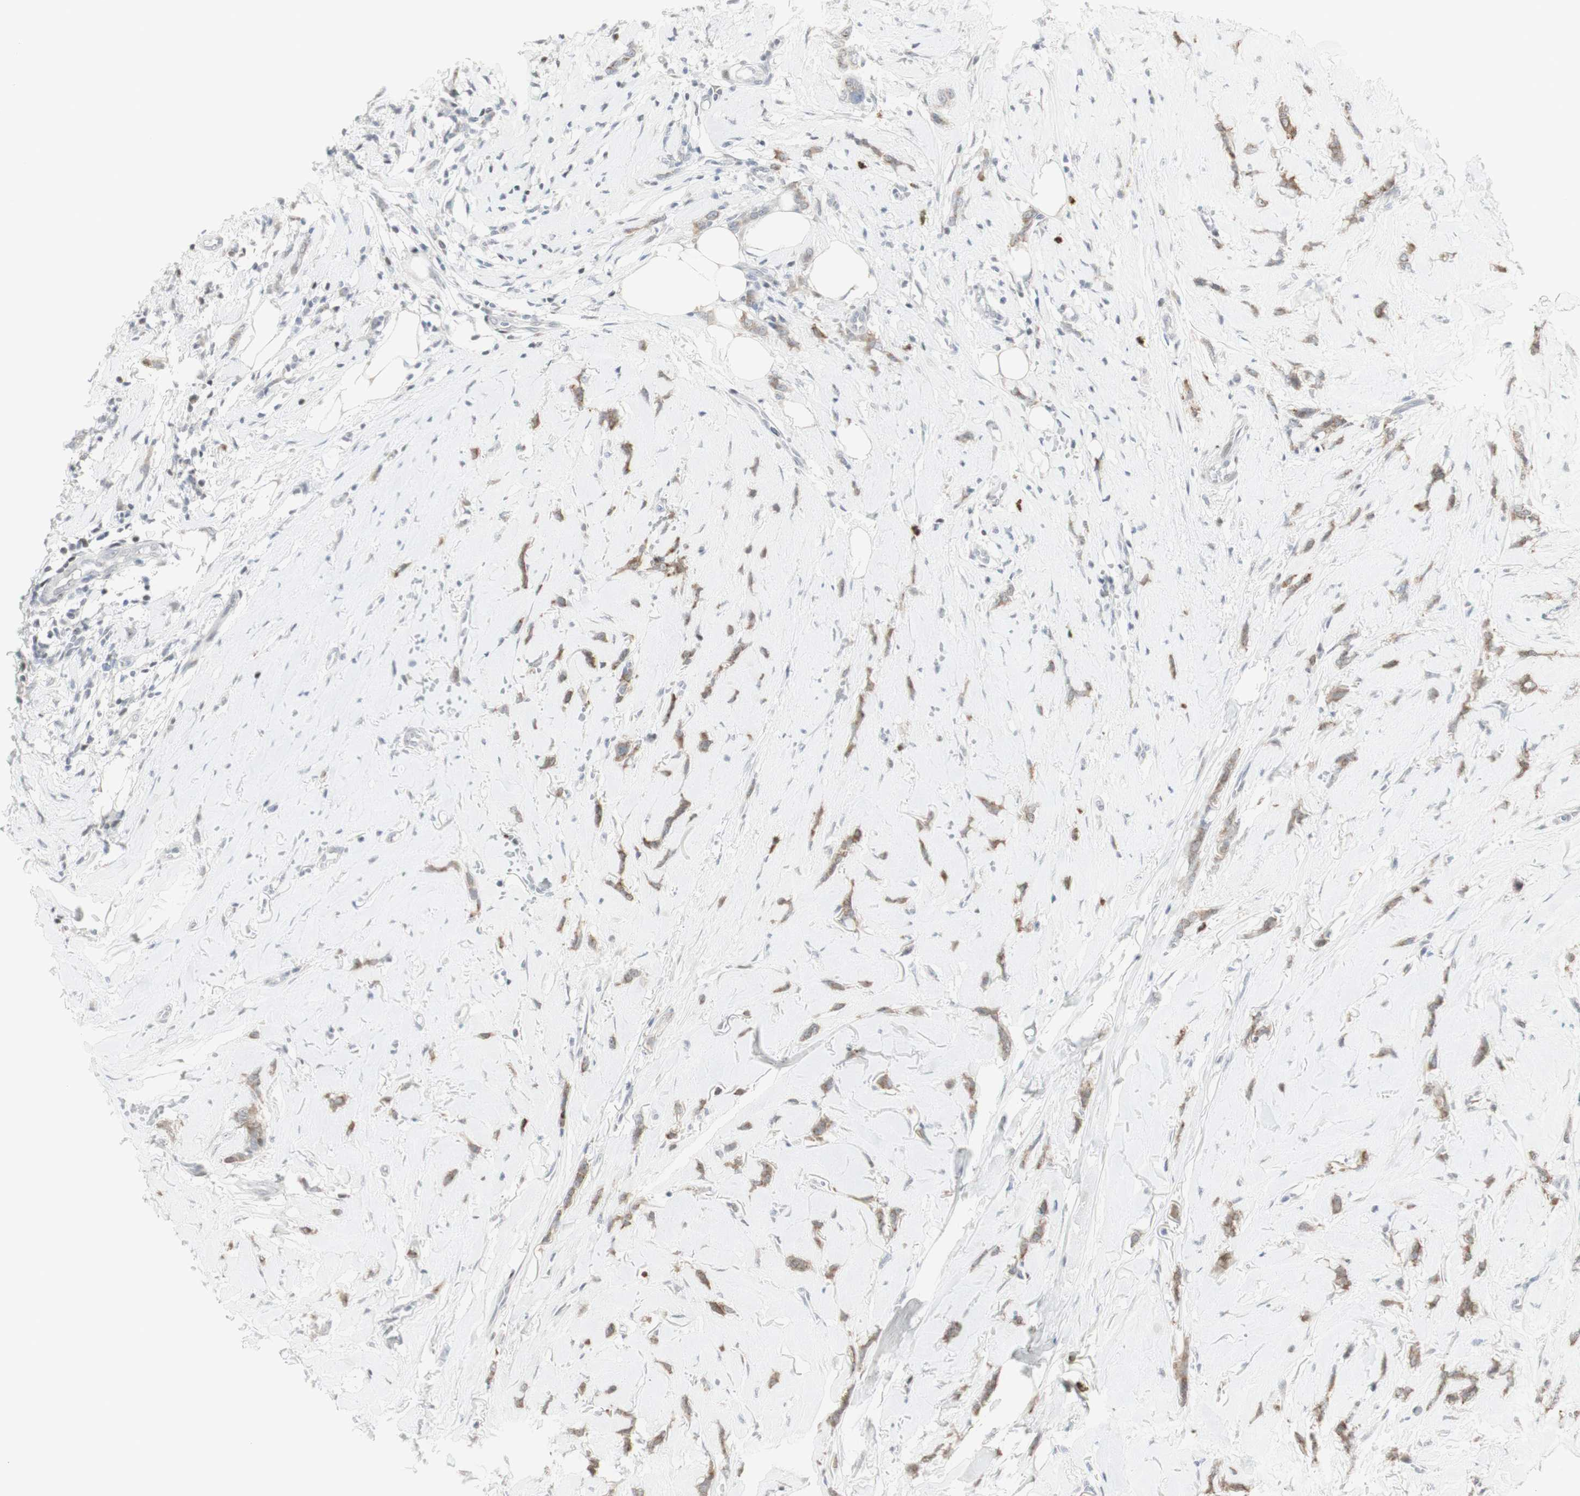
{"staining": {"intensity": "moderate", "quantity": ">75%", "location": "cytoplasmic/membranous"}, "tissue": "breast cancer", "cell_type": "Tumor cells", "image_type": "cancer", "snomed": [{"axis": "morphology", "description": "Lobular carcinoma"}, {"axis": "topography", "description": "Skin"}, {"axis": "topography", "description": "Breast"}], "caption": "High-power microscopy captured an immunohistochemistry (IHC) micrograph of breast cancer, revealing moderate cytoplasmic/membranous staining in about >75% of tumor cells.", "gene": "C1orf116", "patient": {"sex": "female", "age": 46}}